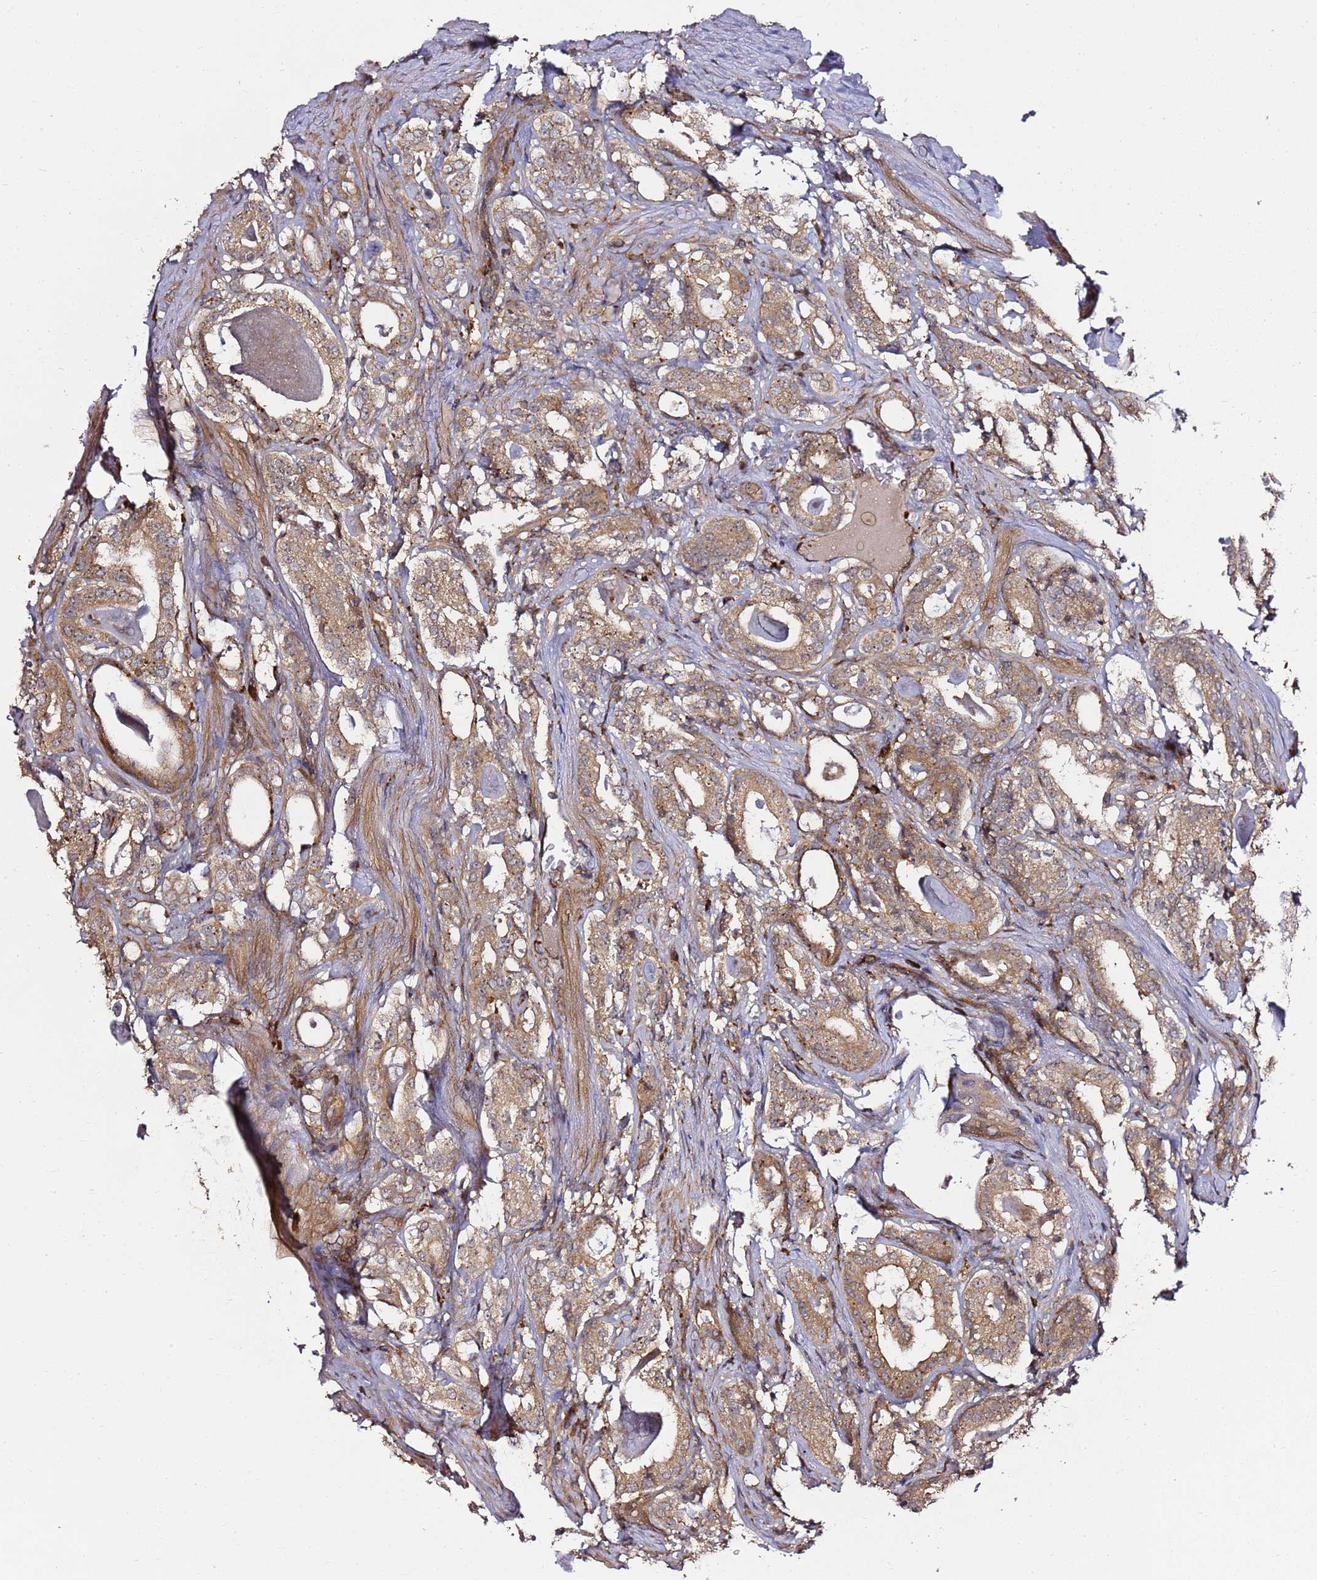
{"staining": {"intensity": "moderate", "quantity": ">75%", "location": "cytoplasmic/membranous"}, "tissue": "prostate cancer", "cell_type": "Tumor cells", "image_type": "cancer", "snomed": [{"axis": "morphology", "description": "Adenocarcinoma, High grade"}, {"axis": "topography", "description": "Prostate"}], "caption": "Protein expression analysis of prostate cancer (adenocarcinoma (high-grade)) demonstrates moderate cytoplasmic/membranous expression in about >75% of tumor cells.", "gene": "PRMT7", "patient": {"sex": "male", "age": 63}}